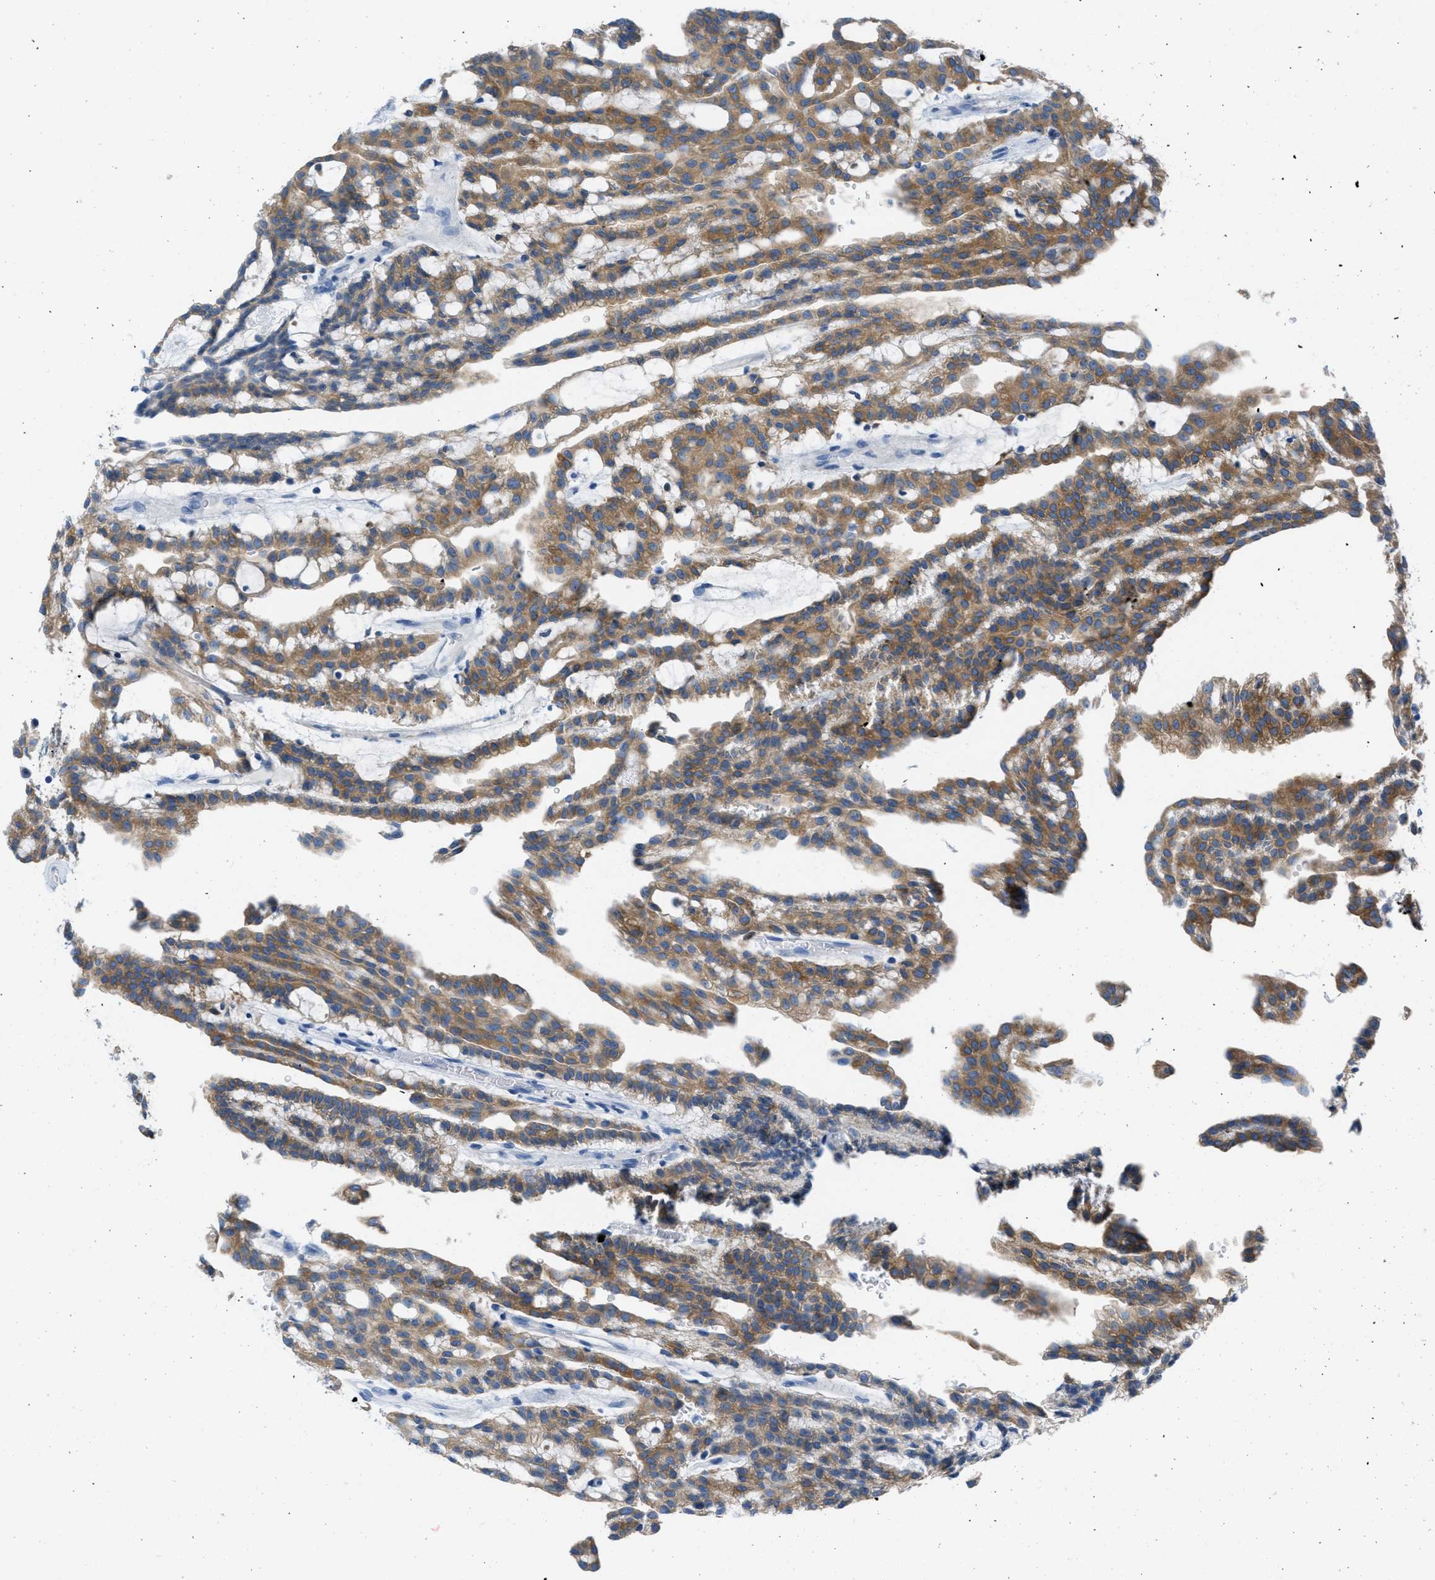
{"staining": {"intensity": "moderate", "quantity": ">75%", "location": "cytoplasmic/membranous"}, "tissue": "renal cancer", "cell_type": "Tumor cells", "image_type": "cancer", "snomed": [{"axis": "morphology", "description": "Adenocarcinoma, NOS"}, {"axis": "topography", "description": "Kidney"}], "caption": "A brown stain highlights moderate cytoplasmic/membranous positivity of a protein in renal cancer tumor cells. Ihc stains the protein in brown and the nuclei are stained blue.", "gene": "ASGR1", "patient": {"sex": "male", "age": 63}}